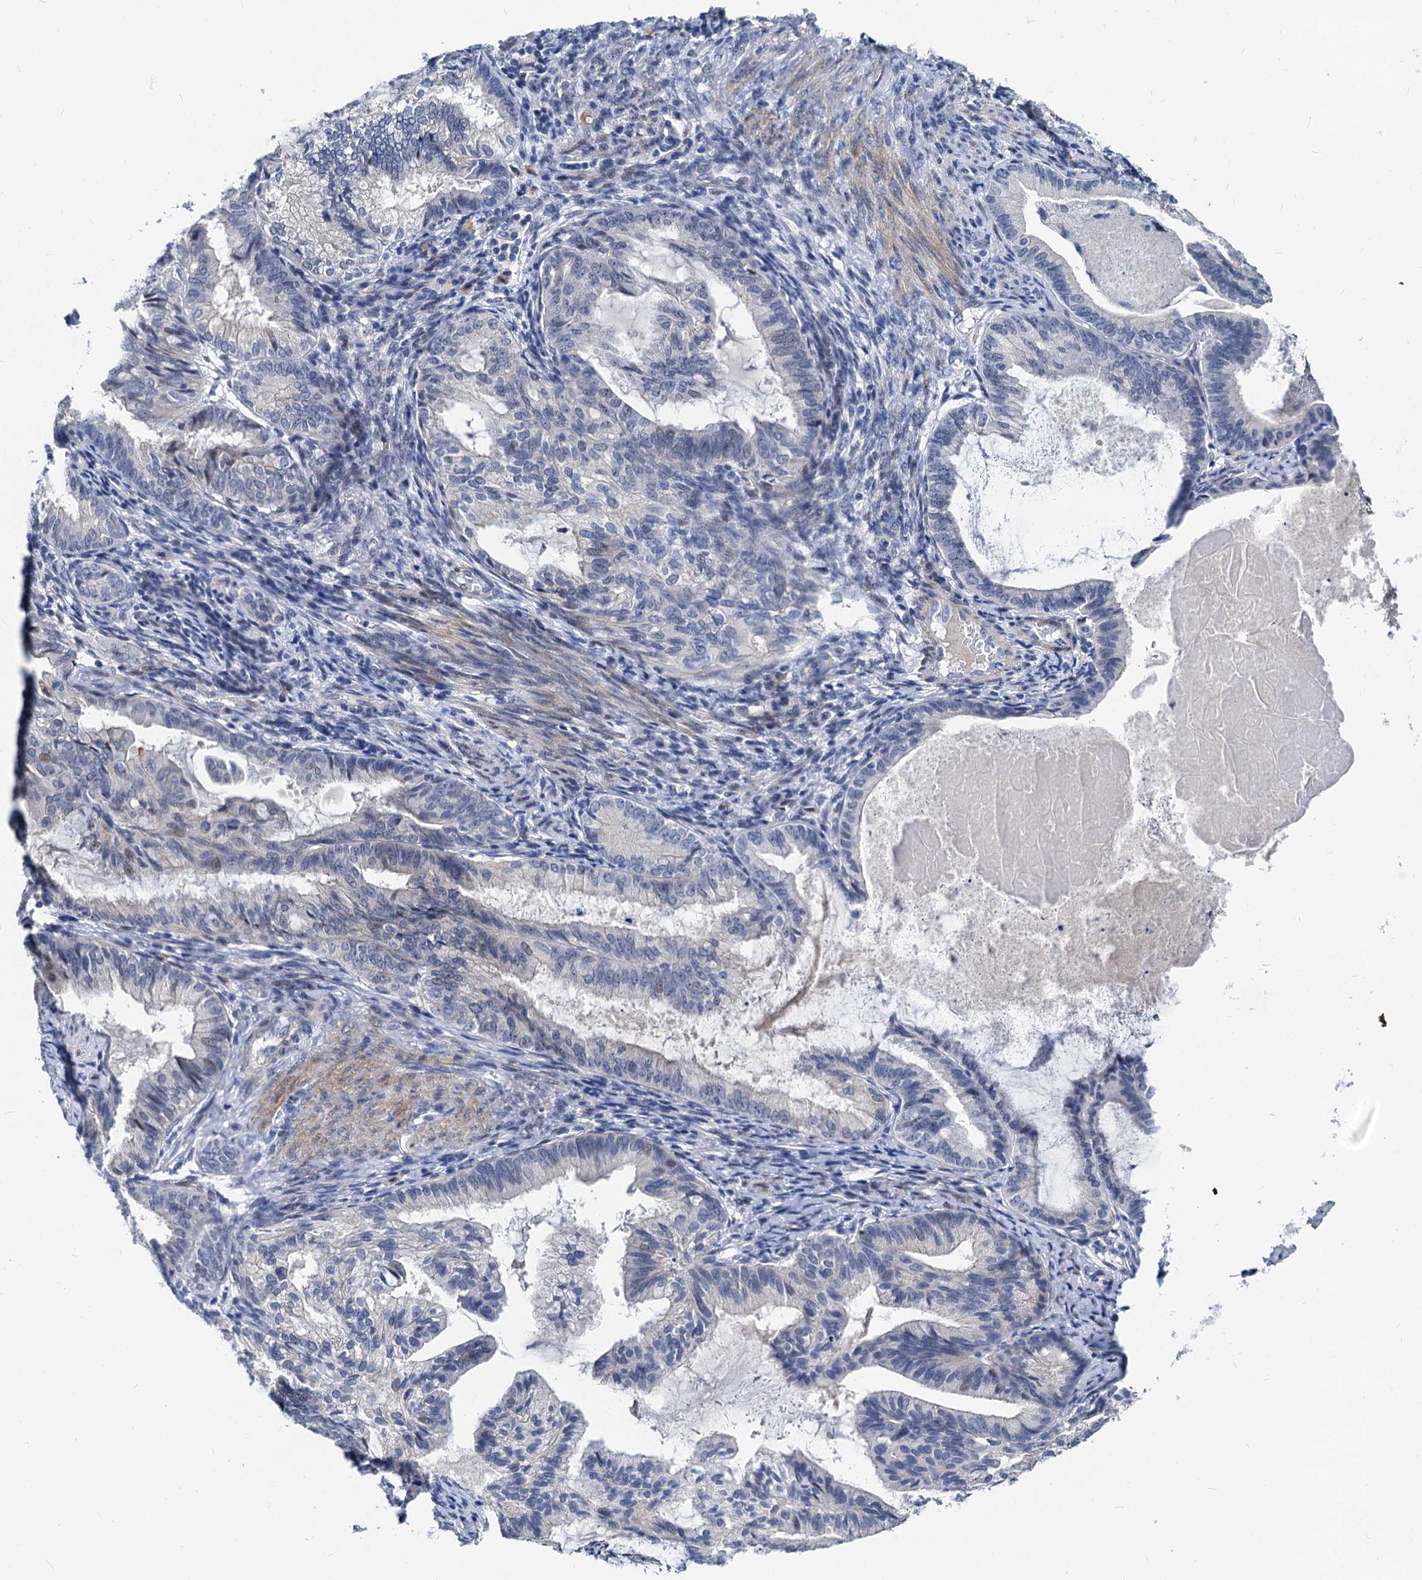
{"staining": {"intensity": "negative", "quantity": "none", "location": "none"}, "tissue": "endometrial cancer", "cell_type": "Tumor cells", "image_type": "cancer", "snomed": [{"axis": "morphology", "description": "Adenocarcinoma, NOS"}, {"axis": "topography", "description": "Endometrium"}], "caption": "An immunohistochemistry image of endometrial adenocarcinoma is shown. There is no staining in tumor cells of endometrial adenocarcinoma.", "gene": "HSF2", "patient": {"sex": "female", "age": 86}}